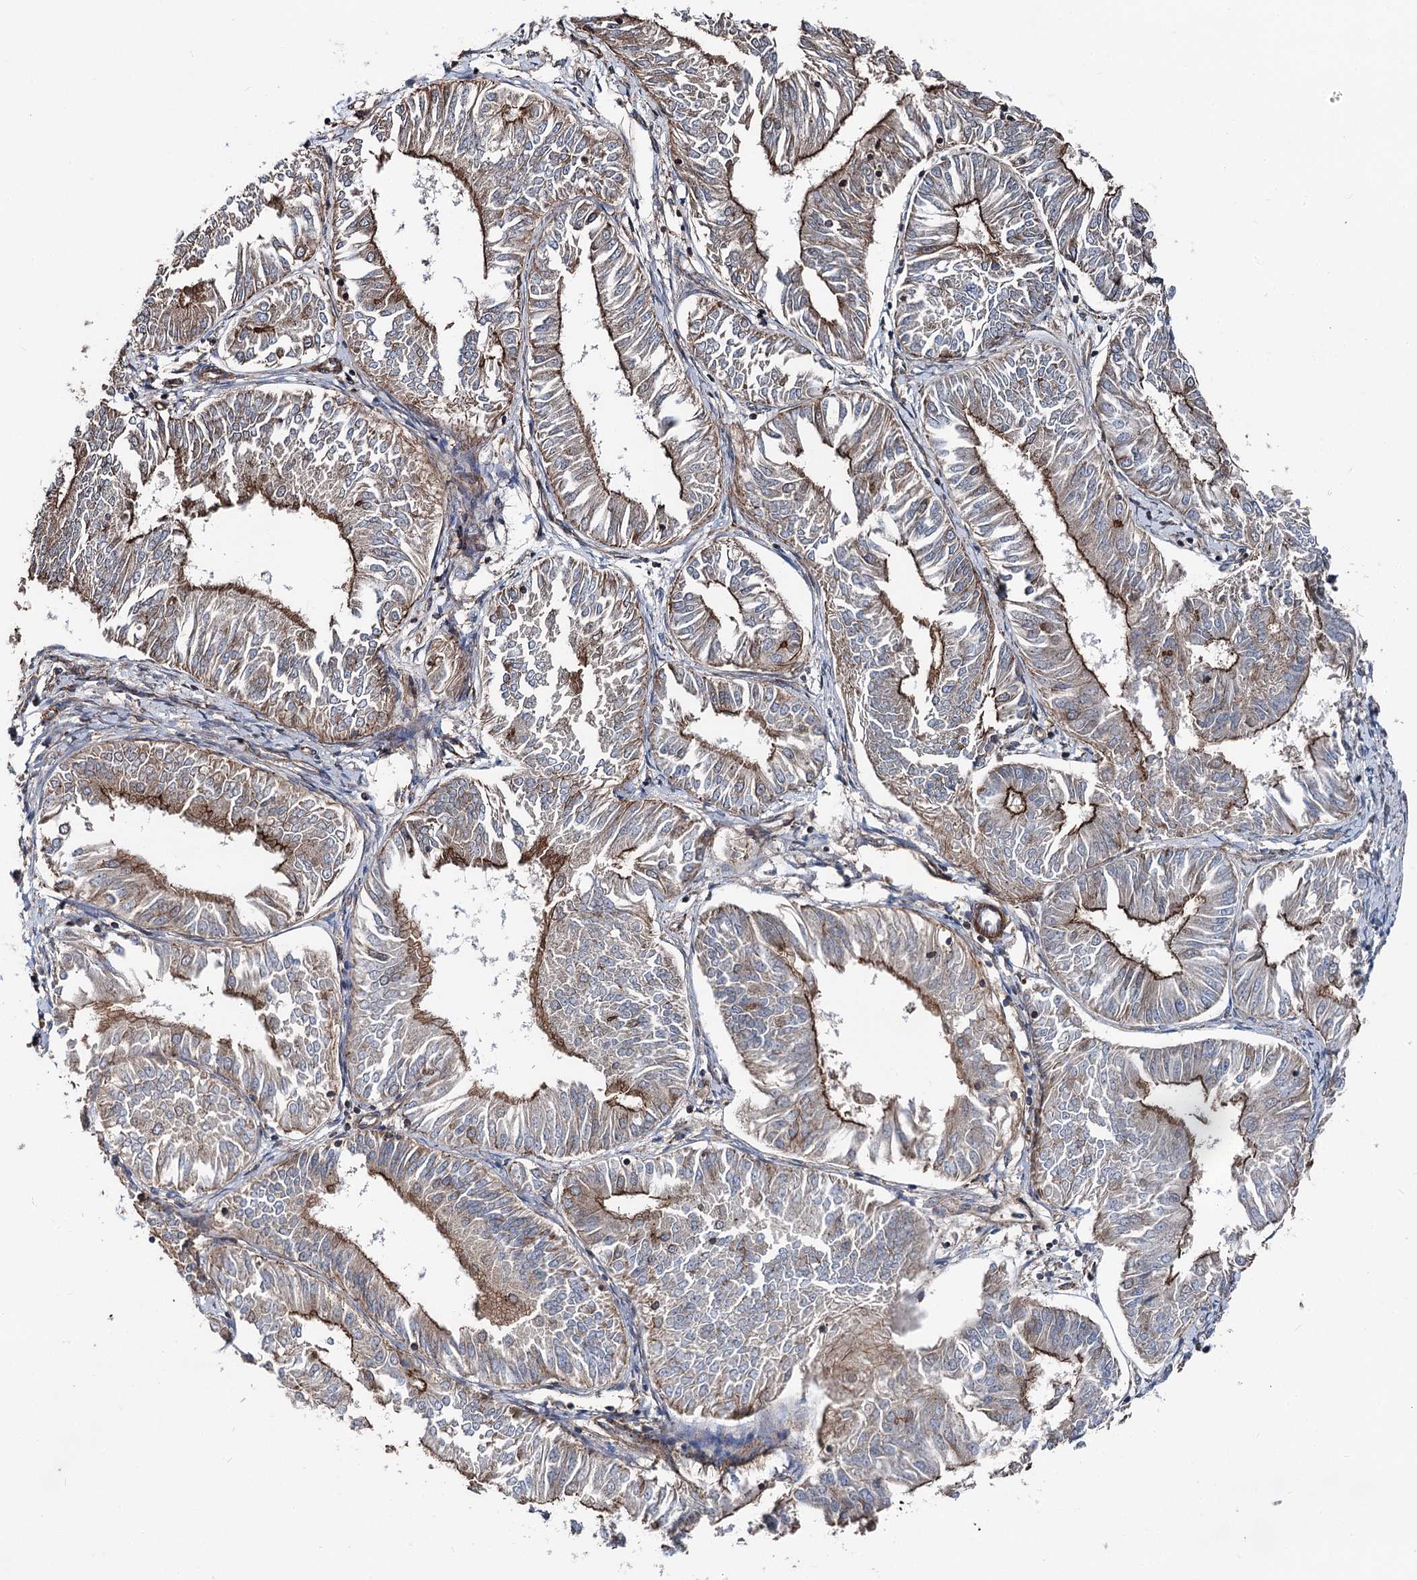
{"staining": {"intensity": "moderate", "quantity": ">75%", "location": "cytoplasmic/membranous"}, "tissue": "endometrial cancer", "cell_type": "Tumor cells", "image_type": "cancer", "snomed": [{"axis": "morphology", "description": "Adenocarcinoma, NOS"}, {"axis": "topography", "description": "Endometrium"}], "caption": "Protein staining demonstrates moderate cytoplasmic/membranous expression in approximately >75% of tumor cells in endometrial cancer (adenocarcinoma).", "gene": "ITFG2", "patient": {"sex": "female", "age": 58}}